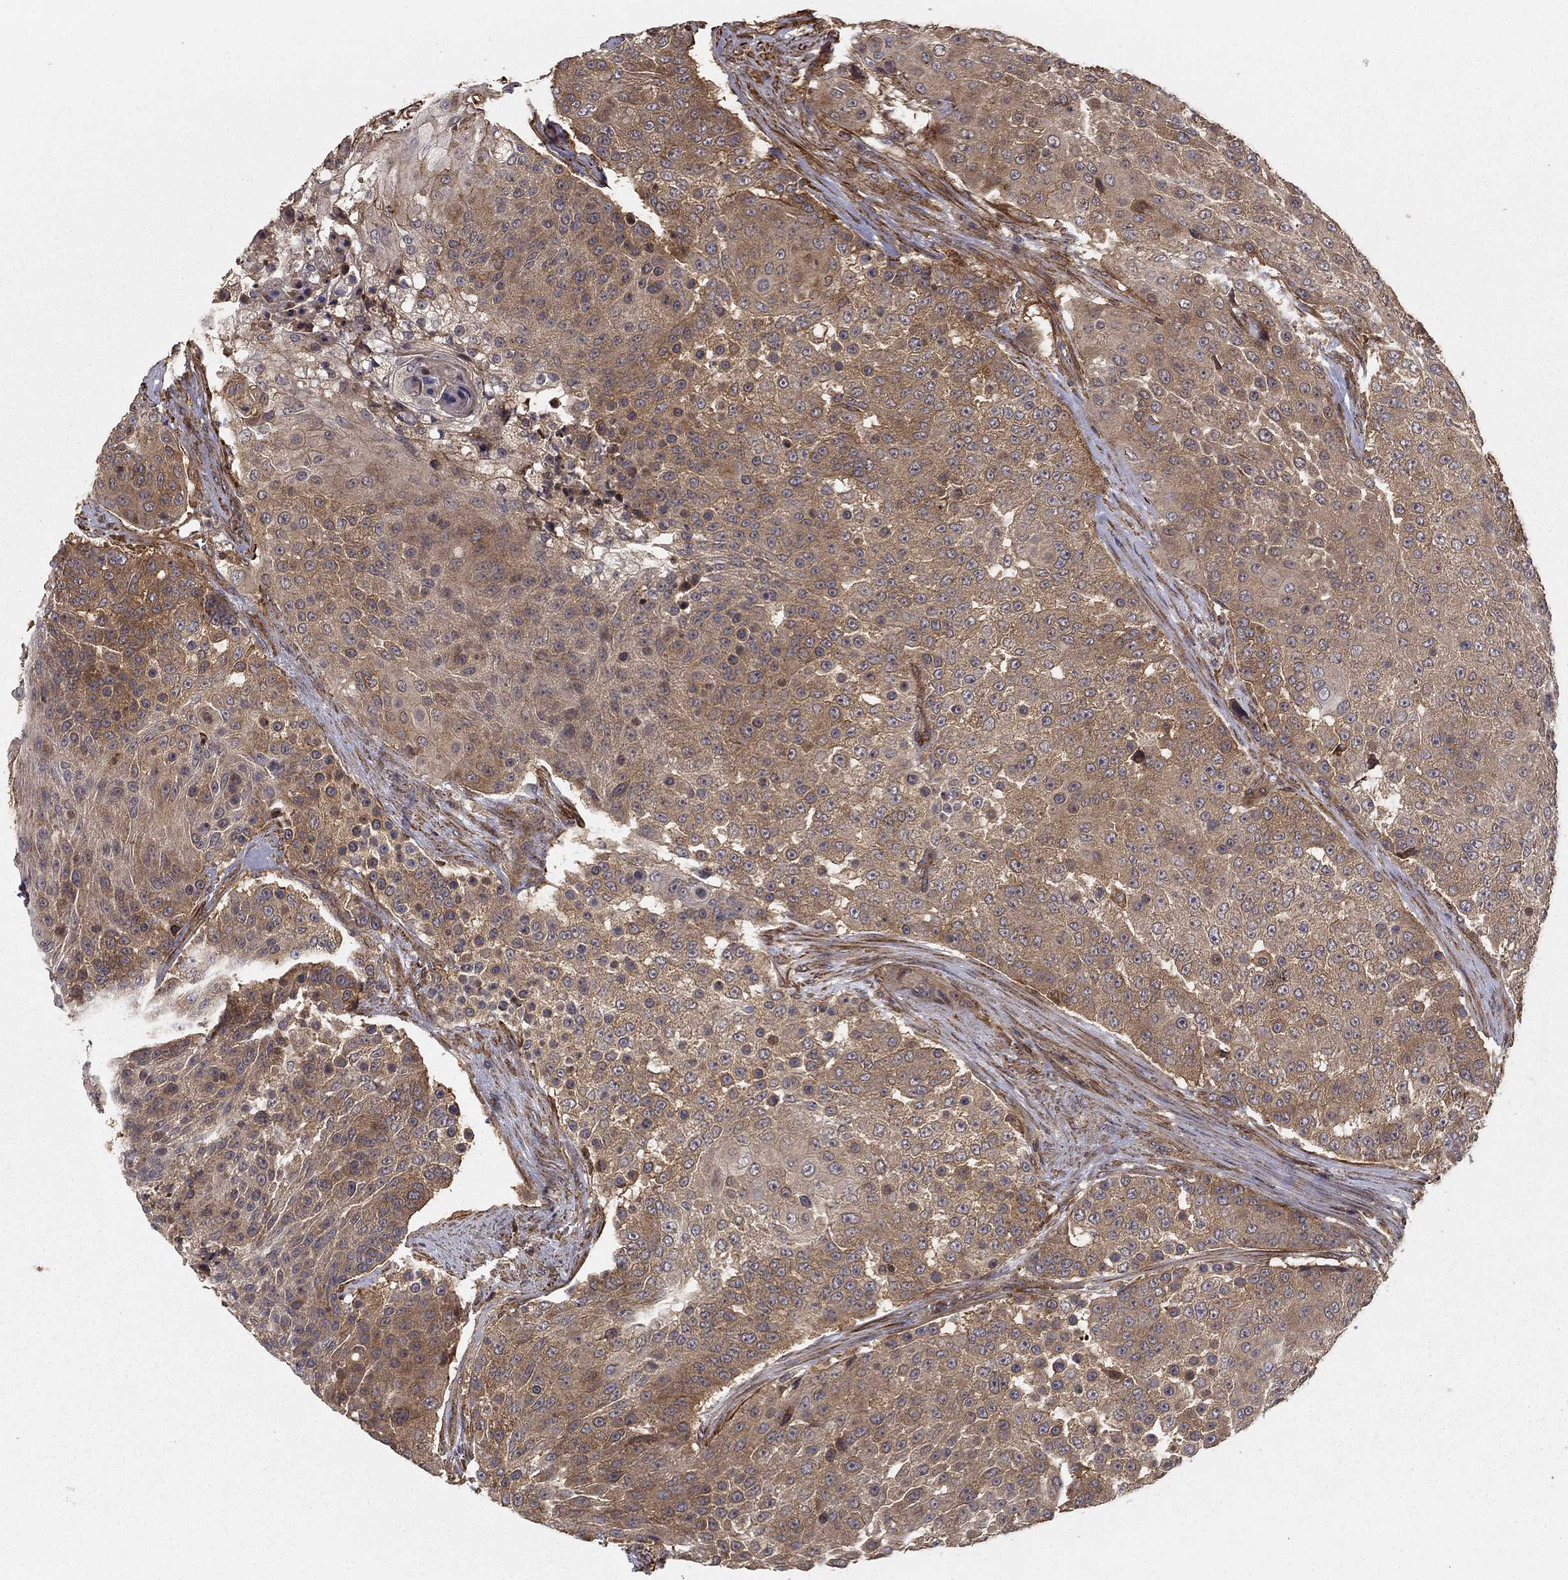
{"staining": {"intensity": "weak", "quantity": "<25%", "location": "cytoplasmic/membranous"}, "tissue": "urothelial cancer", "cell_type": "Tumor cells", "image_type": "cancer", "snomed": [{"axis": "morphology", "description": "Urothelial carcinoma, High grade"}, {"axis": "topography", "description": "Urinary bladder"}], "caption": "A photomicrograph of human urothelial cancer is negative for staining in tumor cells.", "gene": "HABP4", "patient": {"sex": "female", "age": 63}}